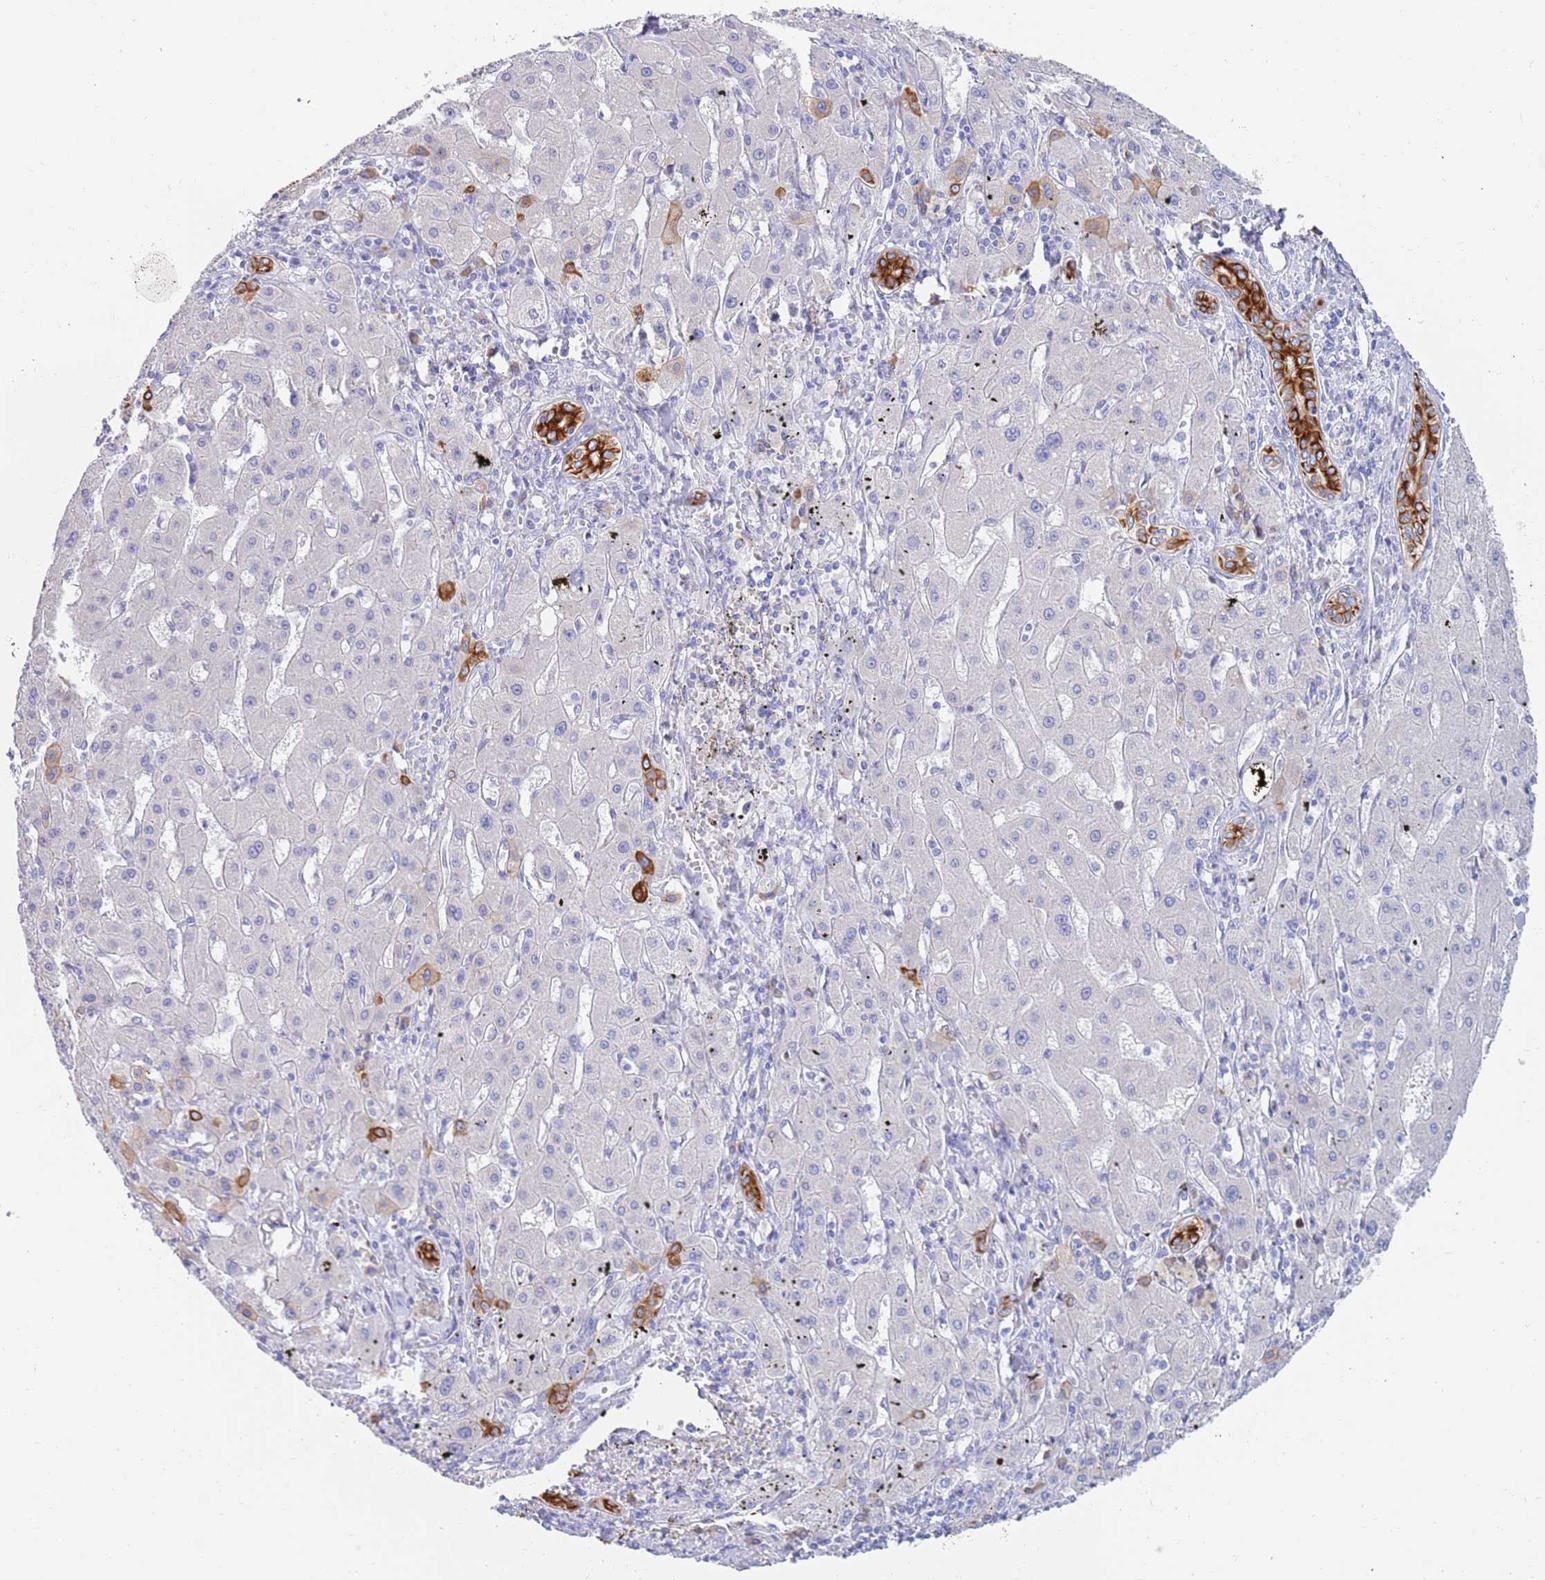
{"staining": {"intensity": "negative", "quantity": "none", "location": "none"}, "tissue": "liver cancer", "cell_type": "Tumor cells", "image_type": "cancer", "snomed": [{"axis": "morphology", "description": "Carcinoma, Hepatocellular, NOS"}, {"axis": "topography", "description": "Liver"}], "caption": "Immunohistochemistry image of neoplastic tissue: liver cancer stained with DAB (3,3'-diaminobenzidine) displays no significant protein expression in tumor cells.", "gene": "CCDC149", "patient": {"sex": "male", "age": 72}}